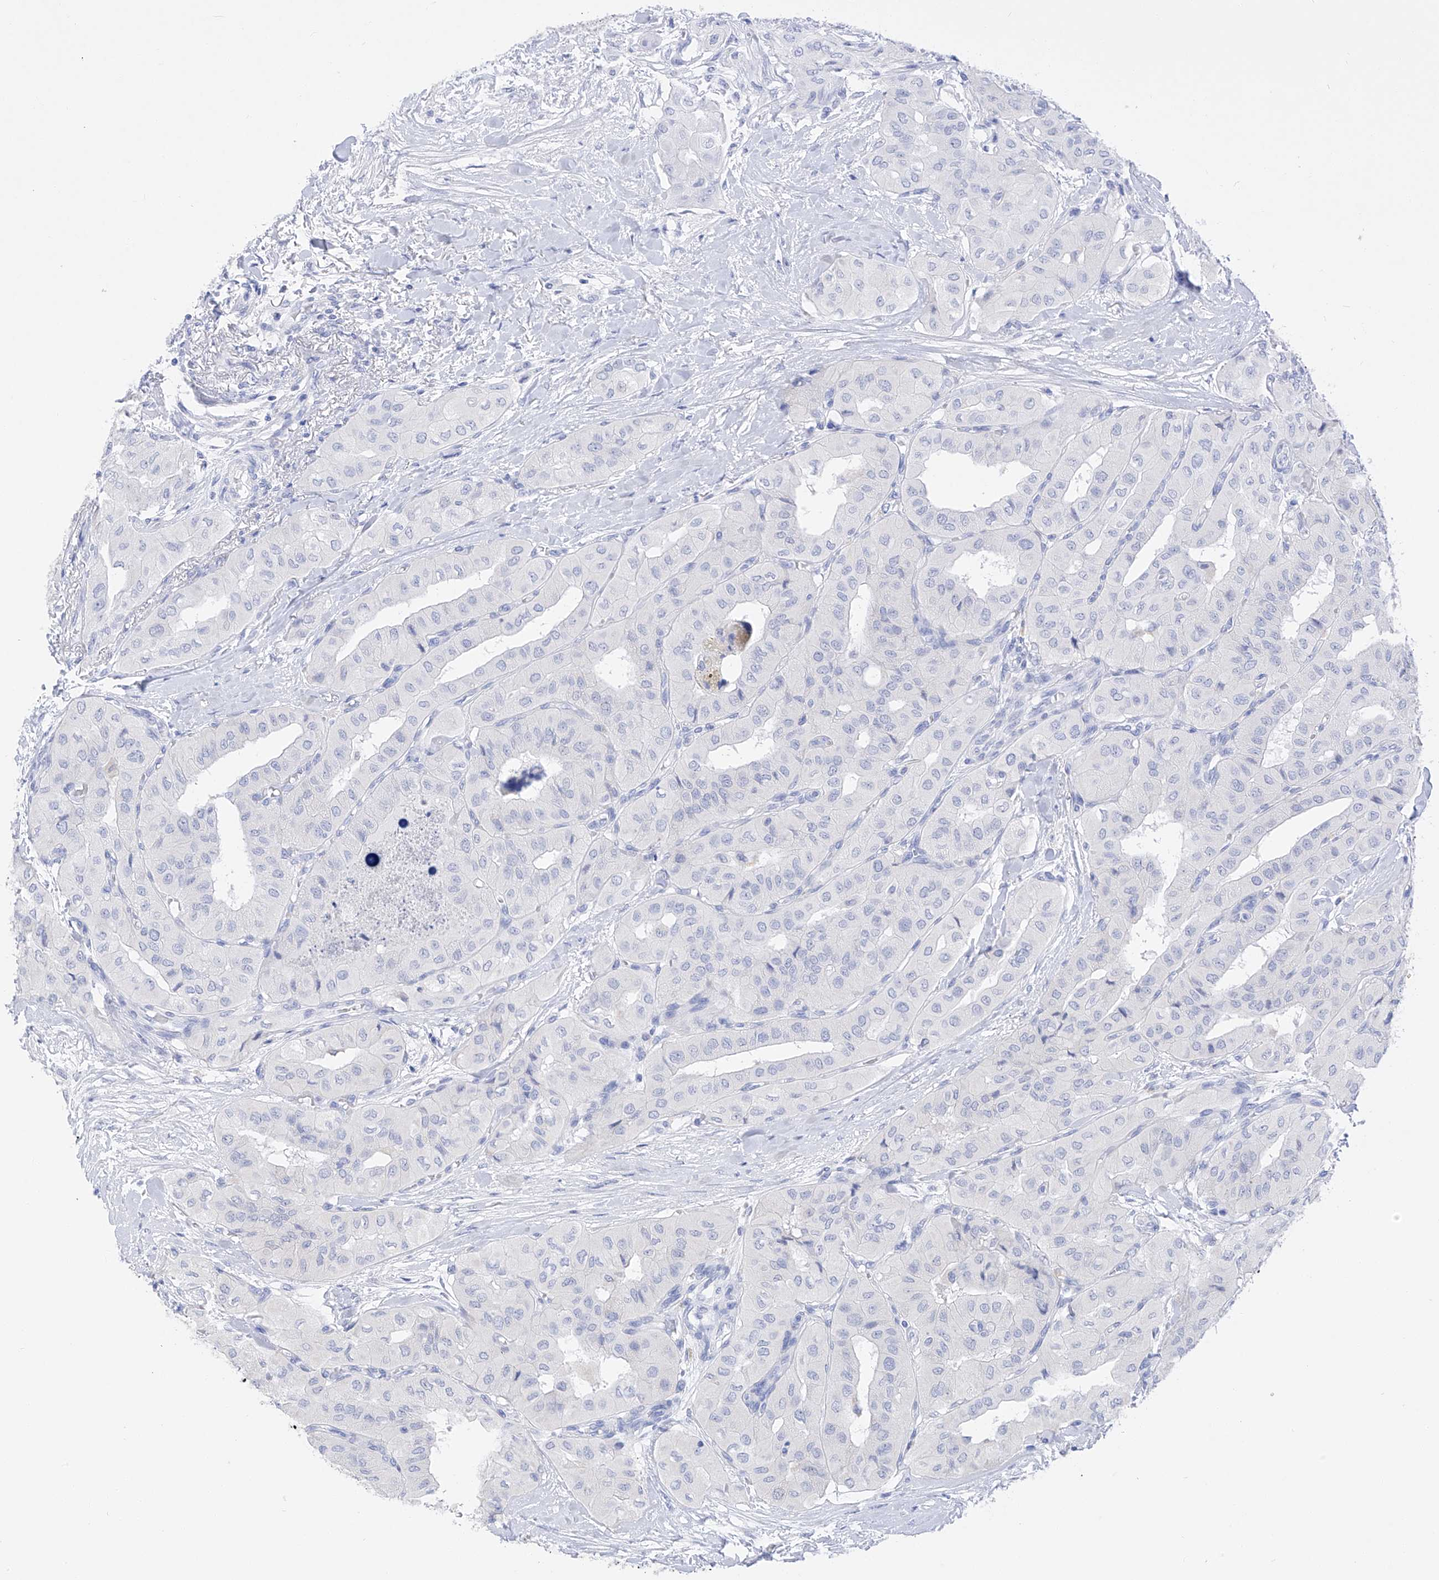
{"staining": {"intensity": "negative", "quantity": "none", "location": "none"}, "tissue": "thyroid cancer", "cell_type": "Tumor cells", "image_type": "cancer", "snomed": [{"axis": "morphology", "description": "Papillary adenocarcinoma, NOS"}, {"axis": "topography", "description": "Thyroid gland"}], "caption": "Immunohistochemistry (IHC) photomicrograph of neoplastic tissue: human thyroid cancer stained with DAB shows no significant protein staining in tumor cells.", "gene": "FLG", "patient": {"sex": "female", "age": 59}}